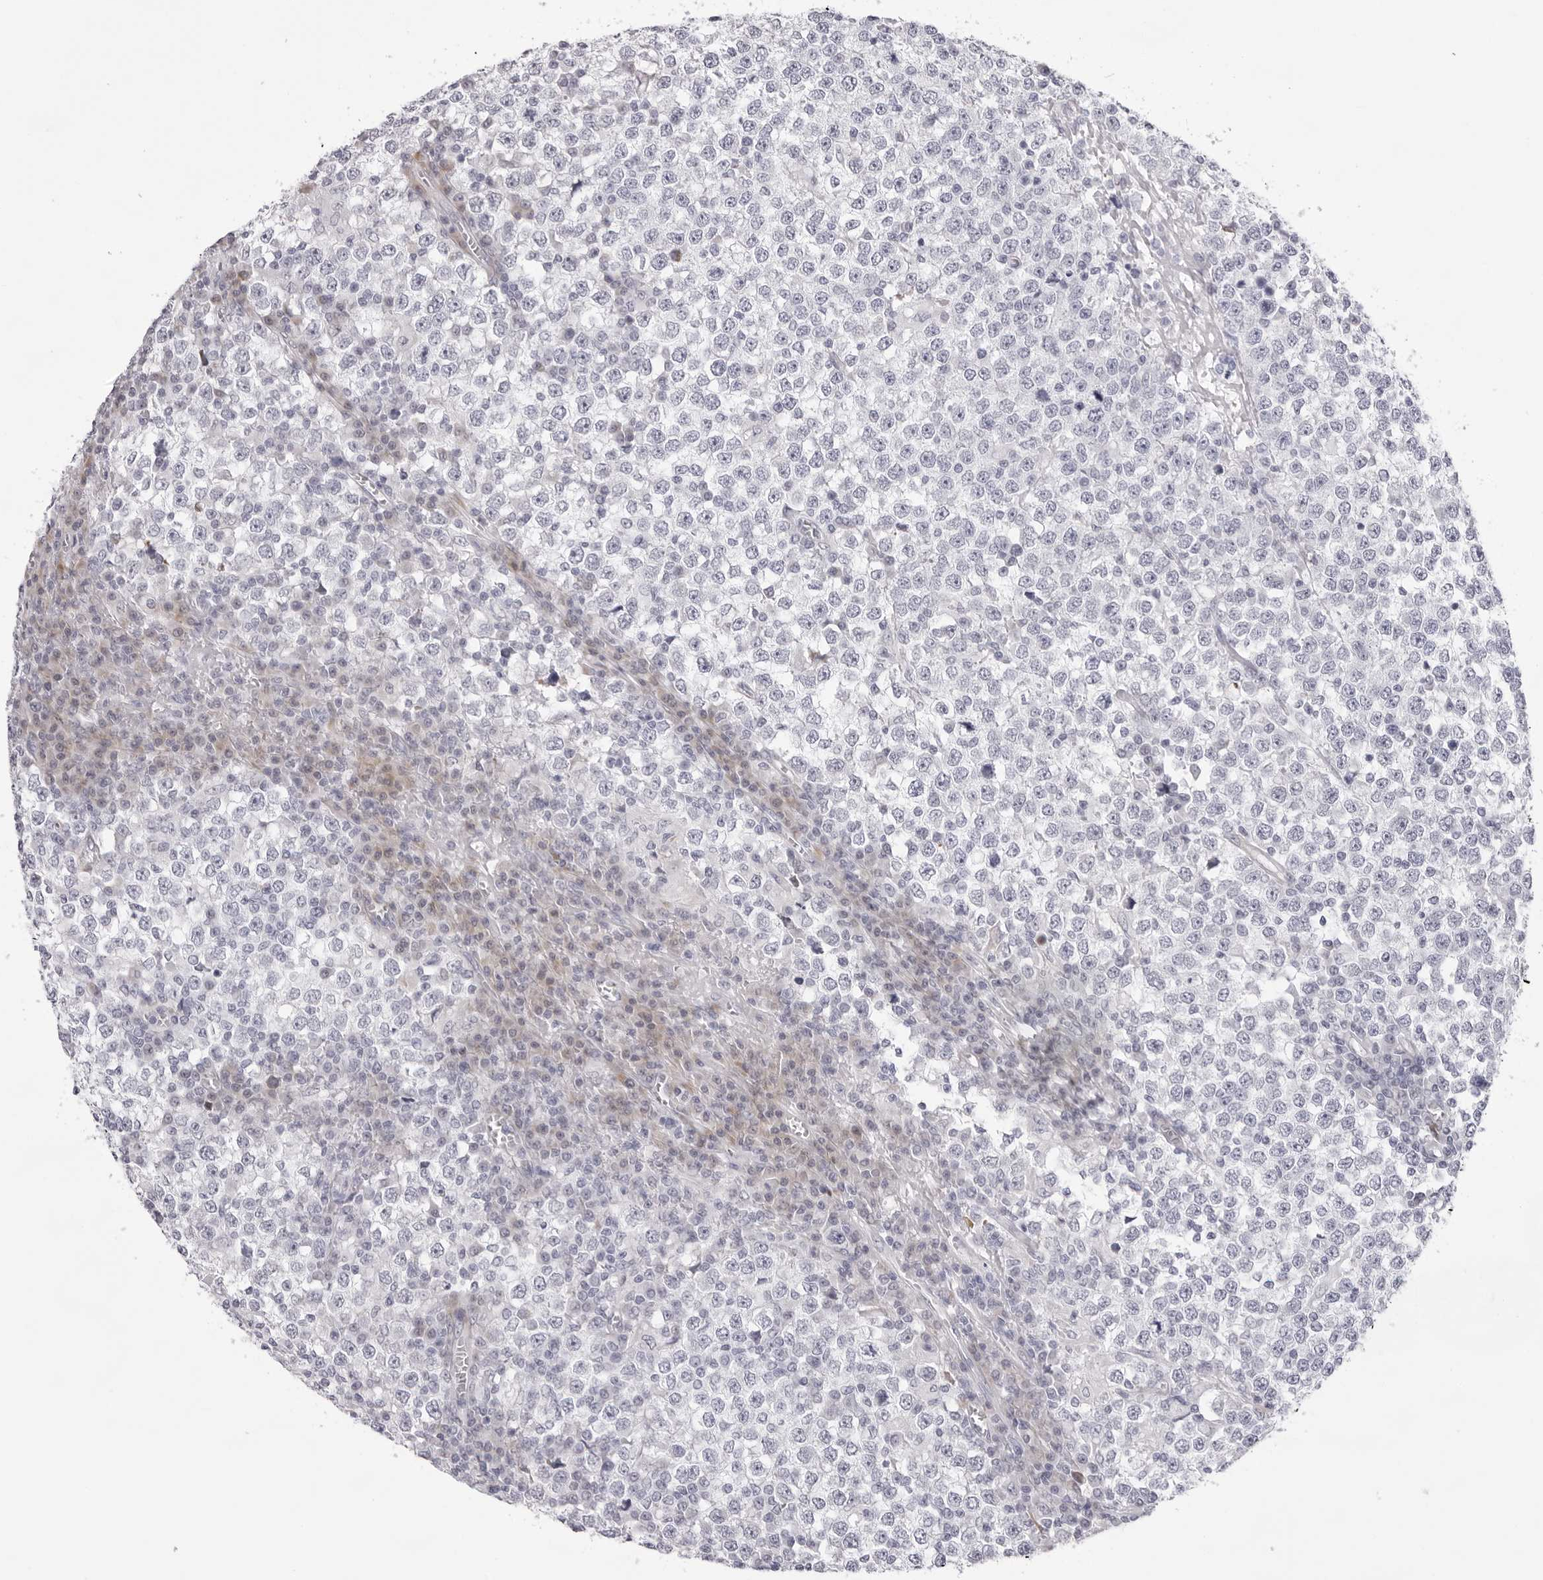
{"staining": {"intensity": "negative", "quantity": "none", "location": "none"}, "tissue": "testis cancer", "cell_type": "Tumor cells", "image_type": "cancer", "snomed": [{"axis": "morphology", "description": "Seminoma, NOS"}, {"axis": "topography", "description": "Testis"}], "caption": "Immunohistochemical staining of testis cancer (seminoma) displays no significant expression in tumor cells.", "gene": "SMIM2", "patient": {"sex": "male", "age": 65}}